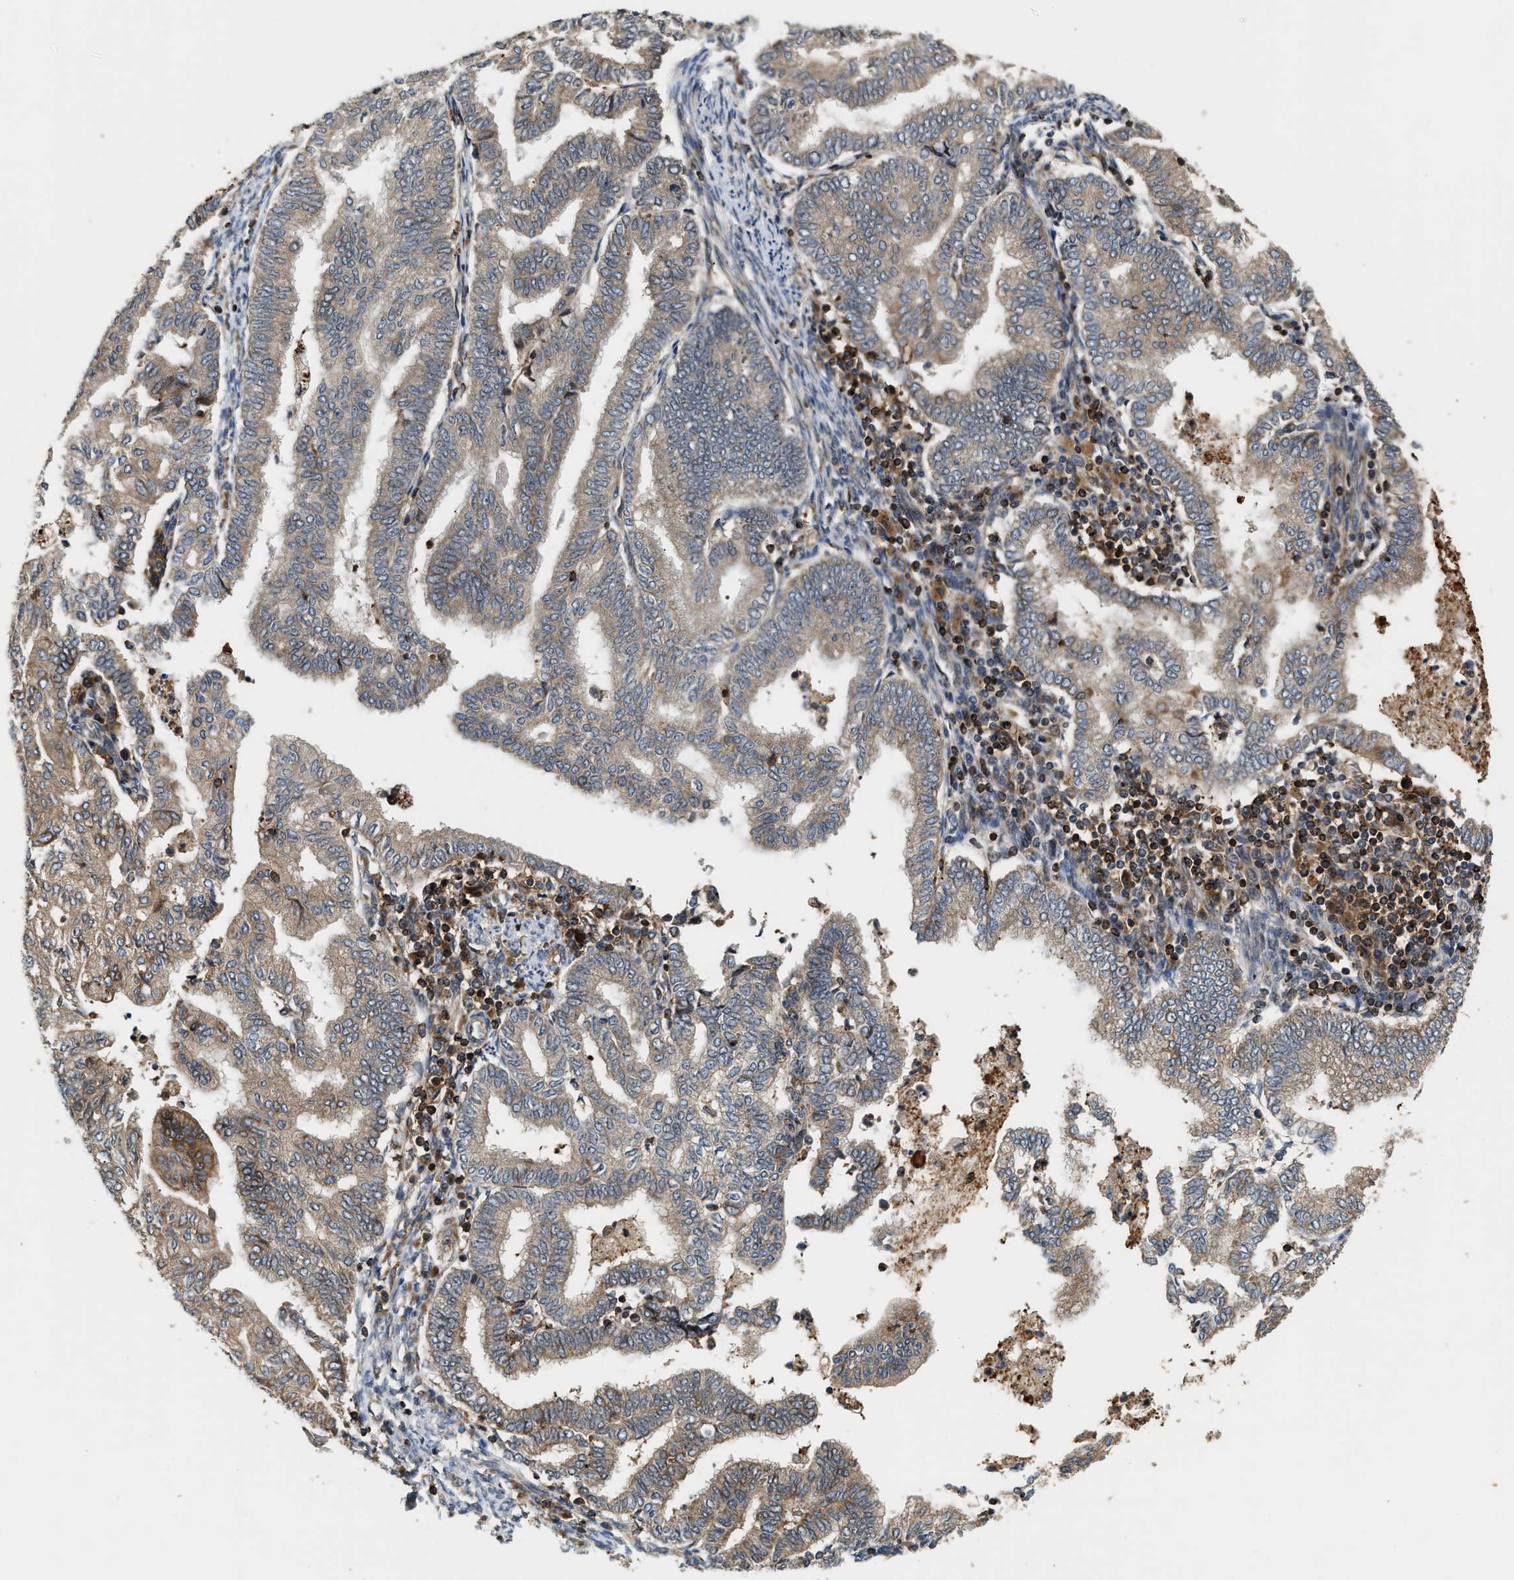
{"staining": {"intensity": "weak", "quantity": ">75%", "location": "cytoplasmic/membranous"}, "tissue": "endometrial cancer", "cell_type": "Tumor cells", "image_type": "cancer", "snomed": [{"axis": "morphology", "description": "Polyp, NOS"}, {"axis": "morphology", "description": "Adenocarcinoma, NOS"}, {"axis": "morphology", "description": "Adenoma, NOS"}, {"axis": "topography", "description": "Endometrium"}], "caption": "Human endometrial cancer (adenoma) stained with a brown dye demonstrates weak cytoplasmic/membranous positive staining in approximately >75% of tumor cells.", "gene": "SNX5", "patient": {"sex": "female", "age": 79}}